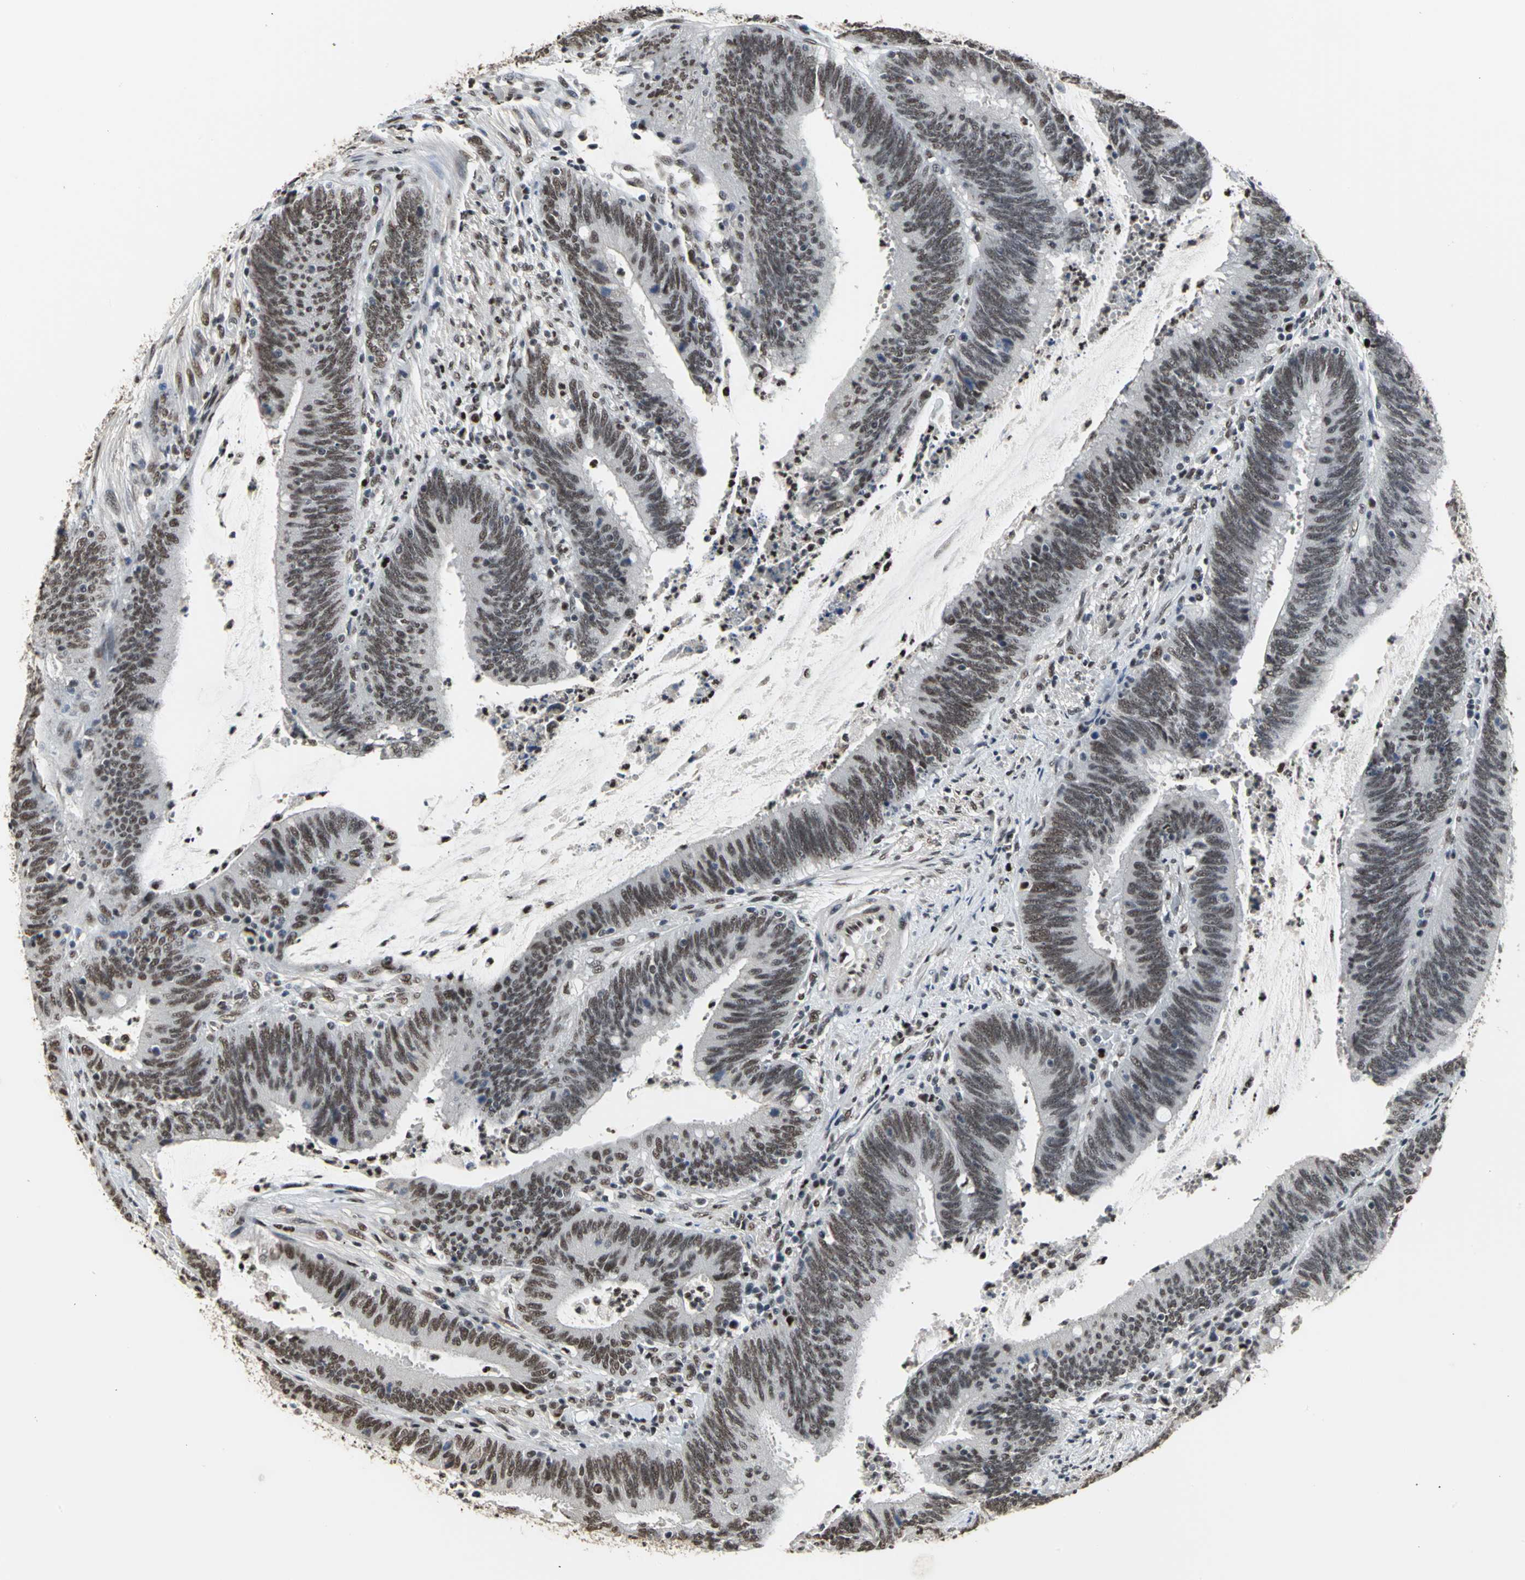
{"staining": {"intensity": "strong", "quantity": ">75%", "location": "nuclear"}, "tissue": "colorectal cancer", "cell_type": "Tumor cells", "image_type": "cancer", "snomed": [{"axis": "morphology", "description": "Adenocarcinoma, NOS"}, {"axis": "topography", "description": "Rectum"}], "caption": "A high-resolution photomicrograph shows IHC staining of colorectal adenocarcinoma, which shows strong nuclear positivity in approximately >75% of tumor cells.", "gene": "CCDC88C", "patient": {"sex": "female", "age": 66}}